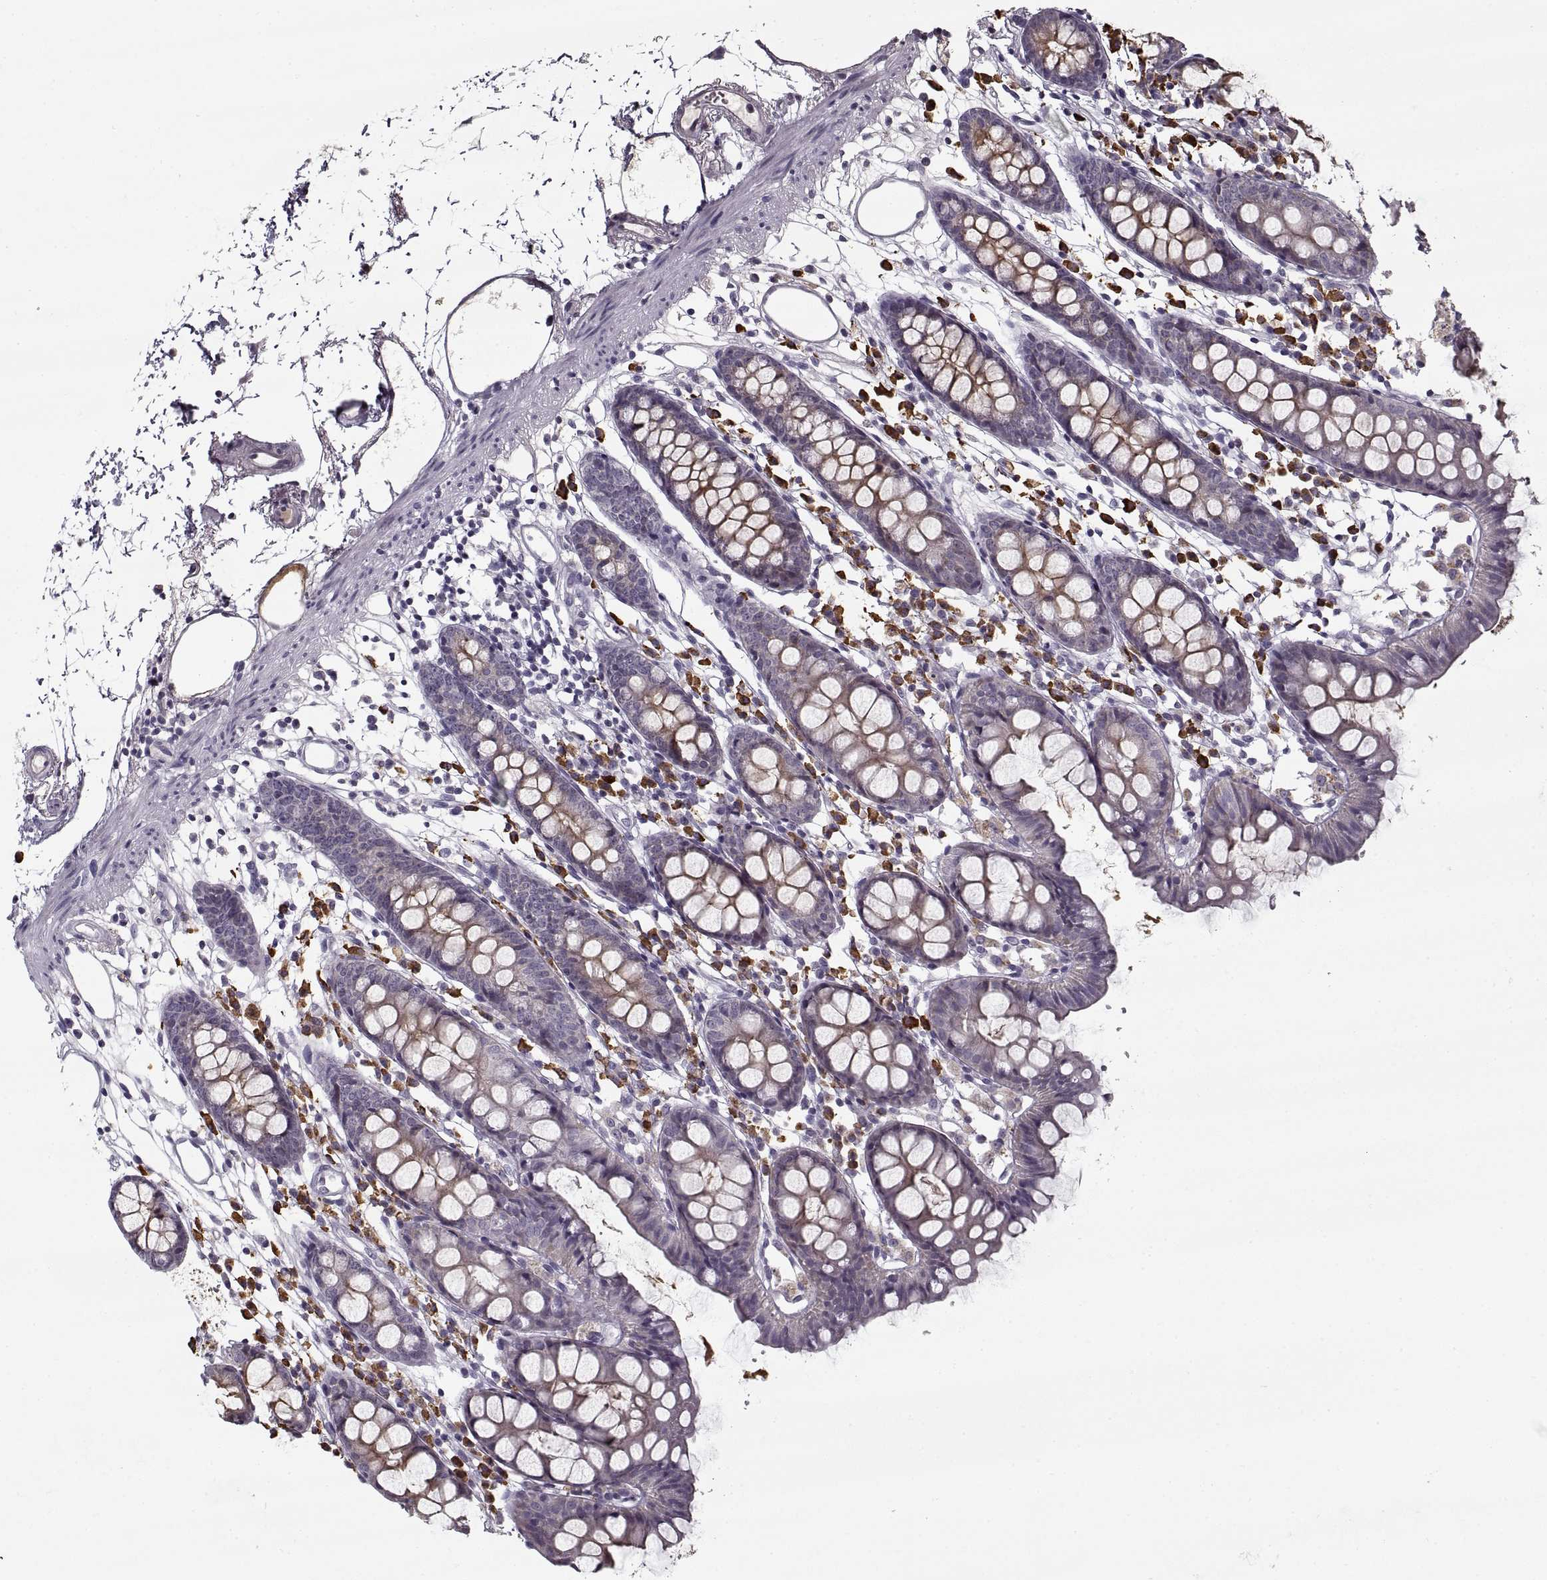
{"staining": {"intensity": "negative", "quantity": "none", "location": "none"}, "tissue": "colon", "cell_type": "Endothelial cells", "image_type": "normal", "snomed": [{"axis": "morphology", "description": "Normal tissue, NOS"}, {"axis": "topography", "description": "Colon"}], "caption": "Immunohistochemistry (IHC) histopathology image of unremarkable colon stained for a protein (brown), which exhibits no staining in endothelial cells. (DAB (3,3'-diaminobenzidine) IHC with hematoxylin counter stain).", "gene": "GAD2", "patient": {"sex": "female", "age": 84}}